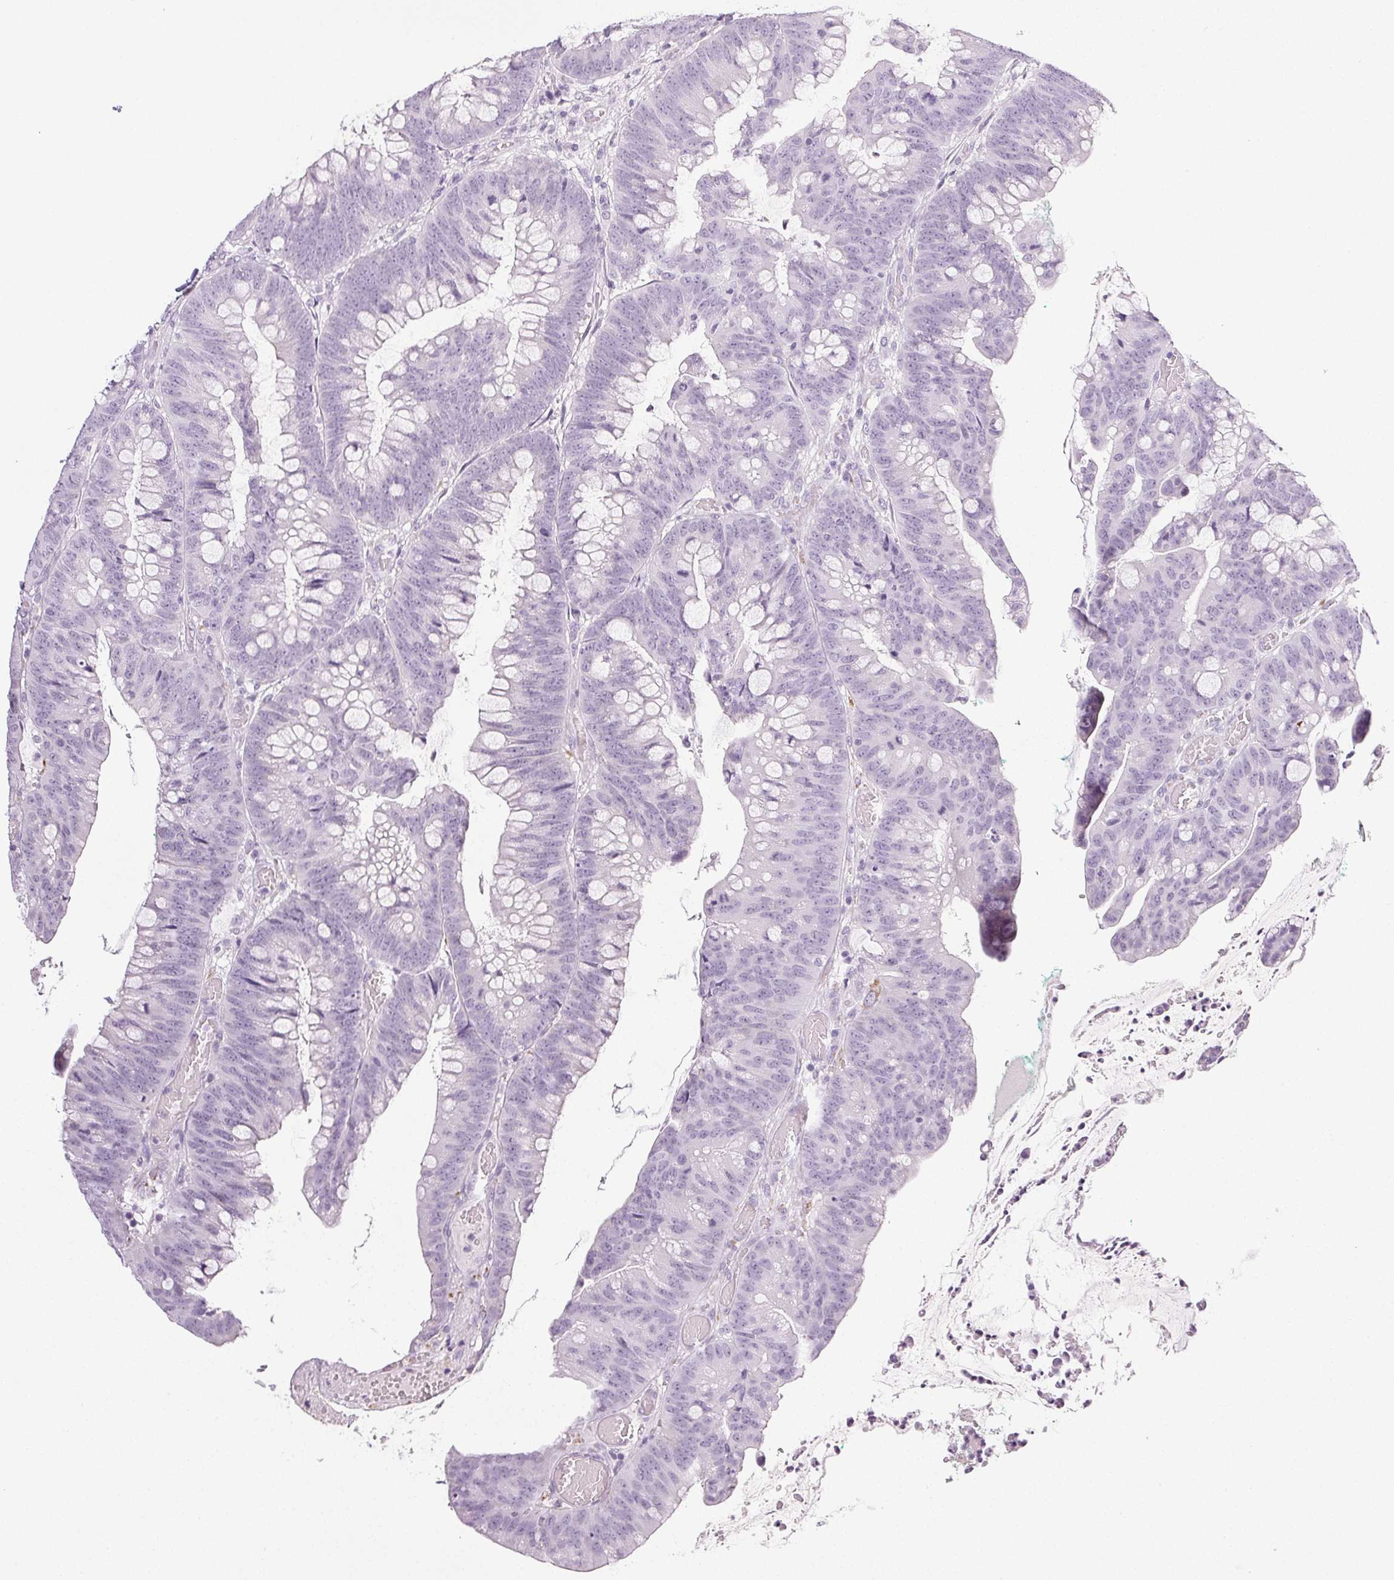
{"staining": {"intensity": "negative", "quantity": "none", "location": "none"}, "tissue": "colorectal cancer", "cell_type": "Tumor cells", "image_type": "cancer", "snomed": [{"axis": "morphology", "description": "Adenocarcinoma, NOS"}, {"axis": "topography", "description": "Colon"}], "caption": "DAB (3,3'-diaminobenzidine) immunohistochemical staining of human colorectal adenocarcinoma displays no significant expression in tumor cells.", "gene": "COL7A1", "patient": {"sex": "male", "age": 62}}